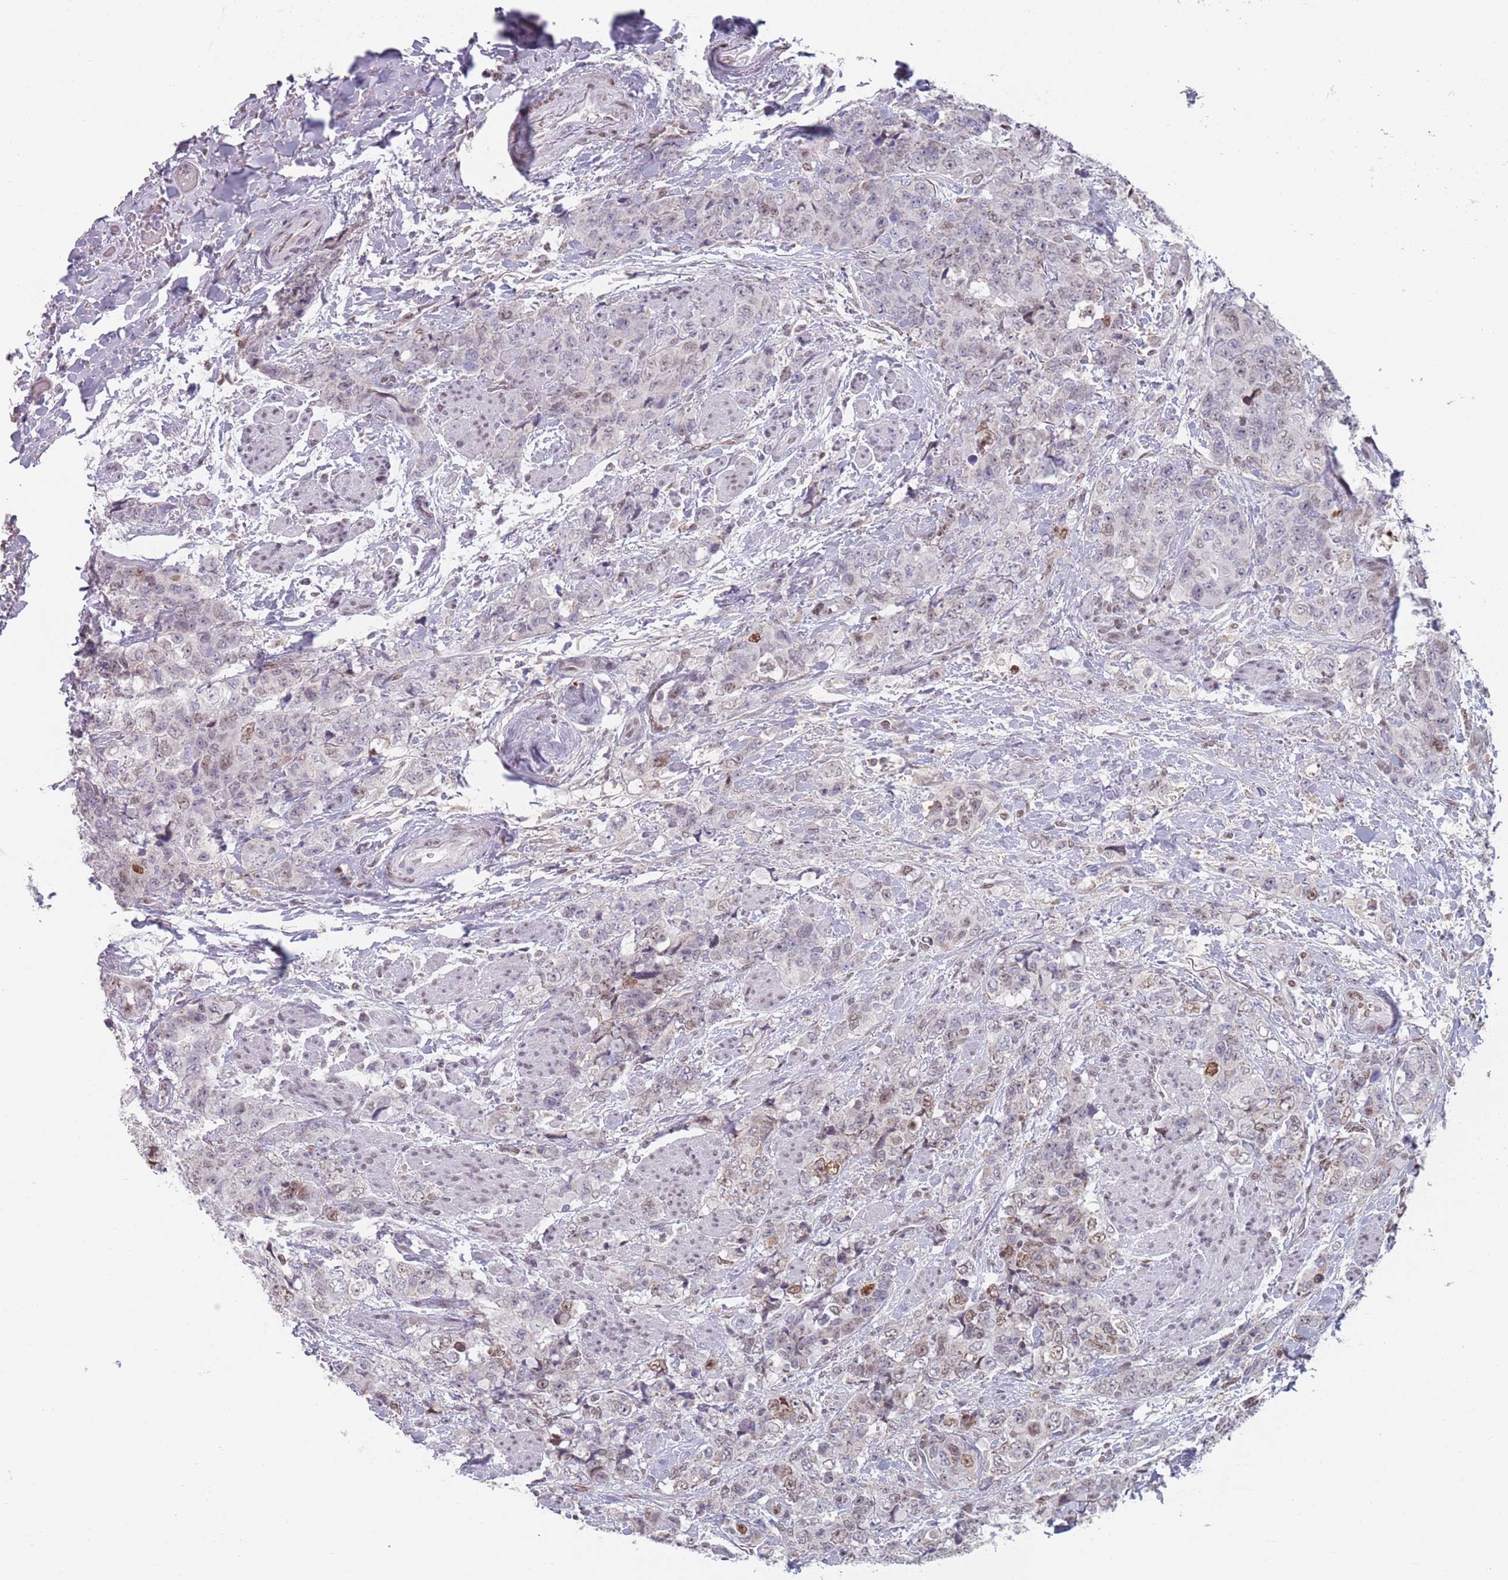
{"staining": {"intensity": "weak", "quantity": "<25%", "location": "cytoplasmic/membranous,nuclear"}, "tissue": "urothelial cancer", "cell_type": "Tumor cells", "image_type": "cancer", "snomed": [{"axis": "morphology", "description": "Urothelial carcinoma, High grade"}, {"axis": "topography", "description": "Urinary bladder"}], "caption": "Image shows no protein staining in tumor cells of high-grade urothelial carcinoma tissue.", "gene": "MFSD12", "patient": {"sex": "female", "age": 78}}